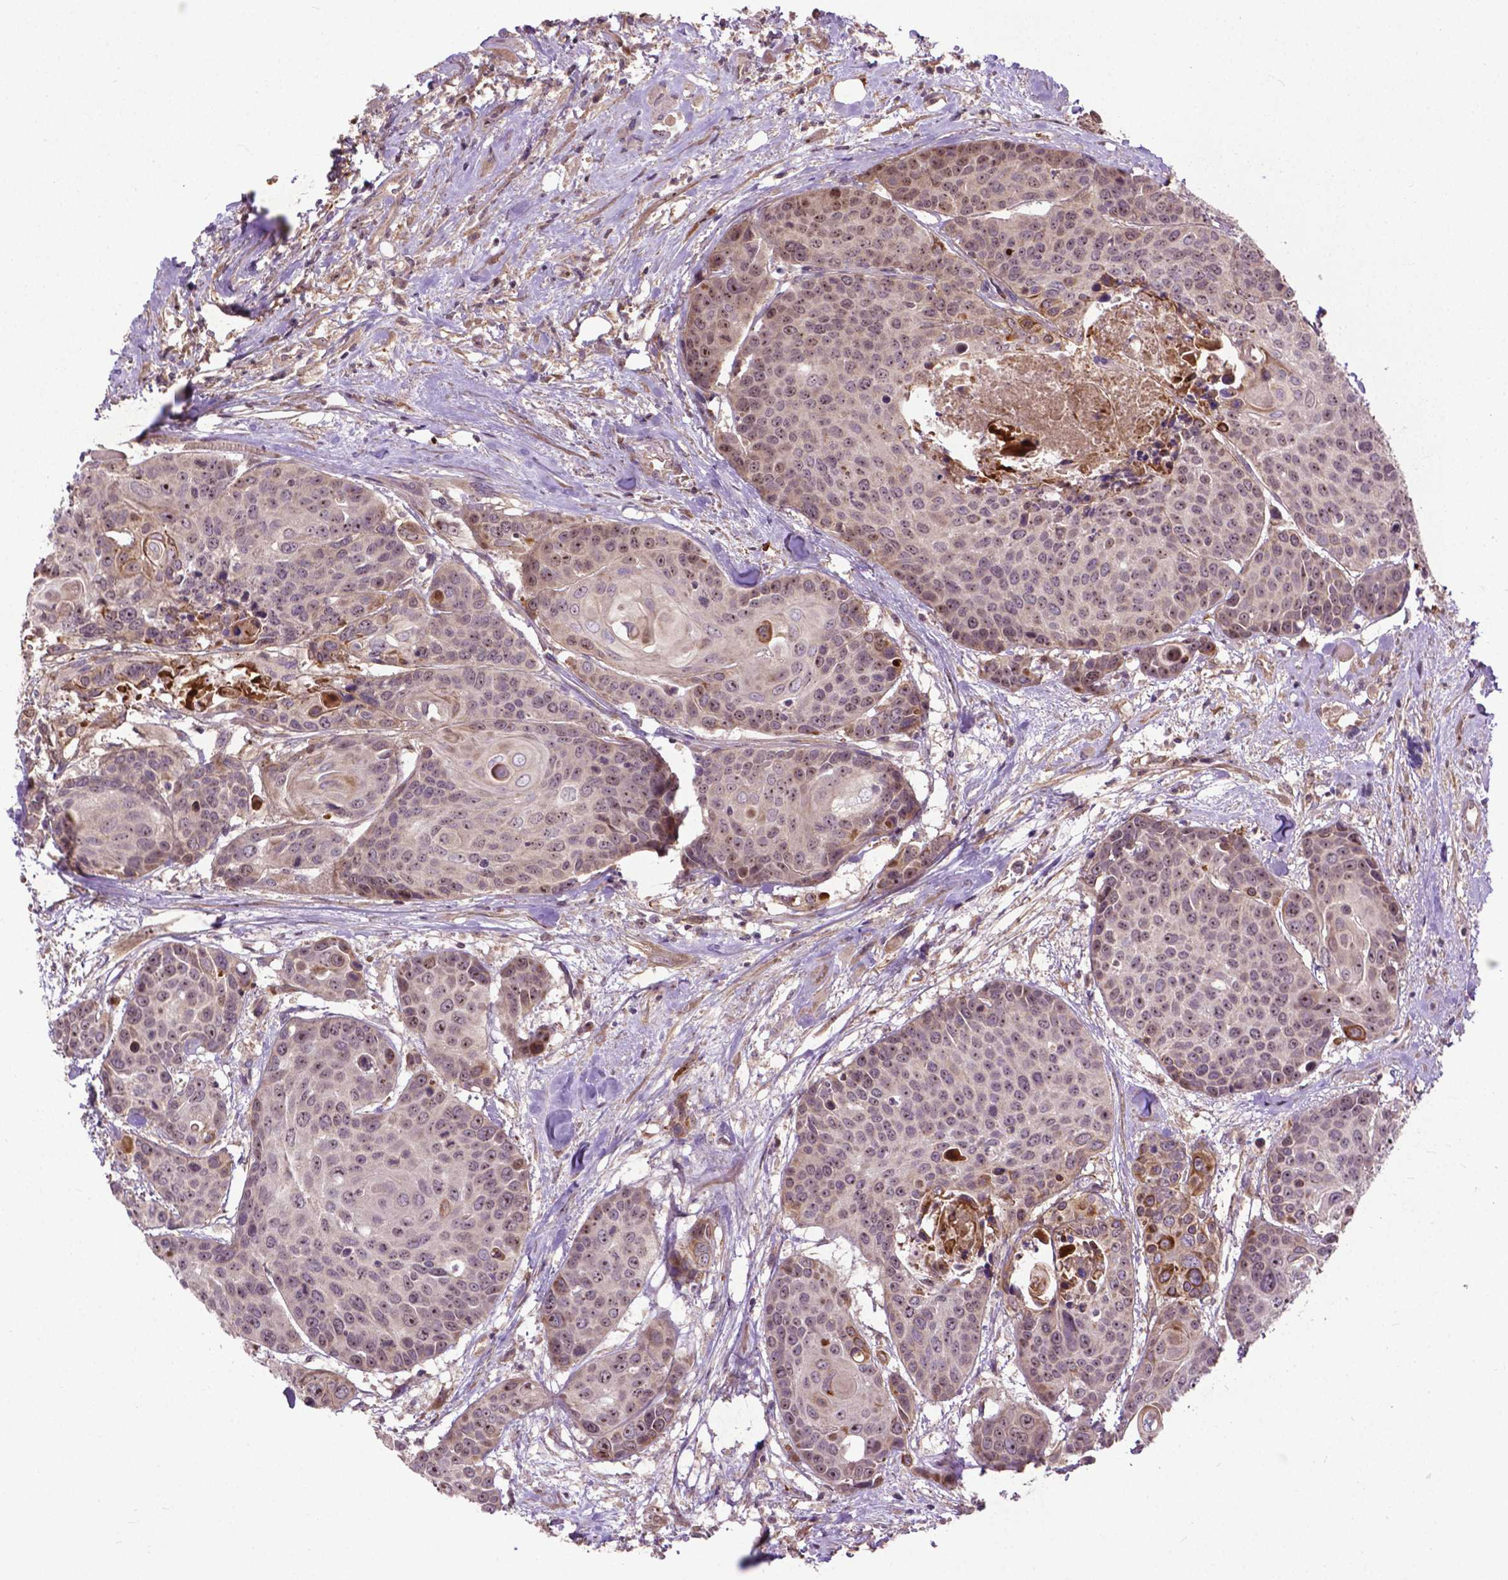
{"staining": {"intensity": "moderate", "quantity": "<25%", "location": "cytoplasmic/membranous,nuclear"}, "tissue": "head and neck cancer", "cell_type": "Tumor cells", "image_type": "cancer", "snomed": [{"axis": "morphology", "description": "Squamous cell carcinoma, NOS"}, {"axis": "topography", "description": "Oral tissue"}, {"axis": "topography", "description": "Head-Neck"}], "caption": "A histopathology image of human head and neck squamous cell carcinoma stained for a protein displays moderate cytoplasmic/membranous and nuclear brown staining in tumor cells.", "gene": "PARP3", "patient": {"sex": "male", "age": 56}}